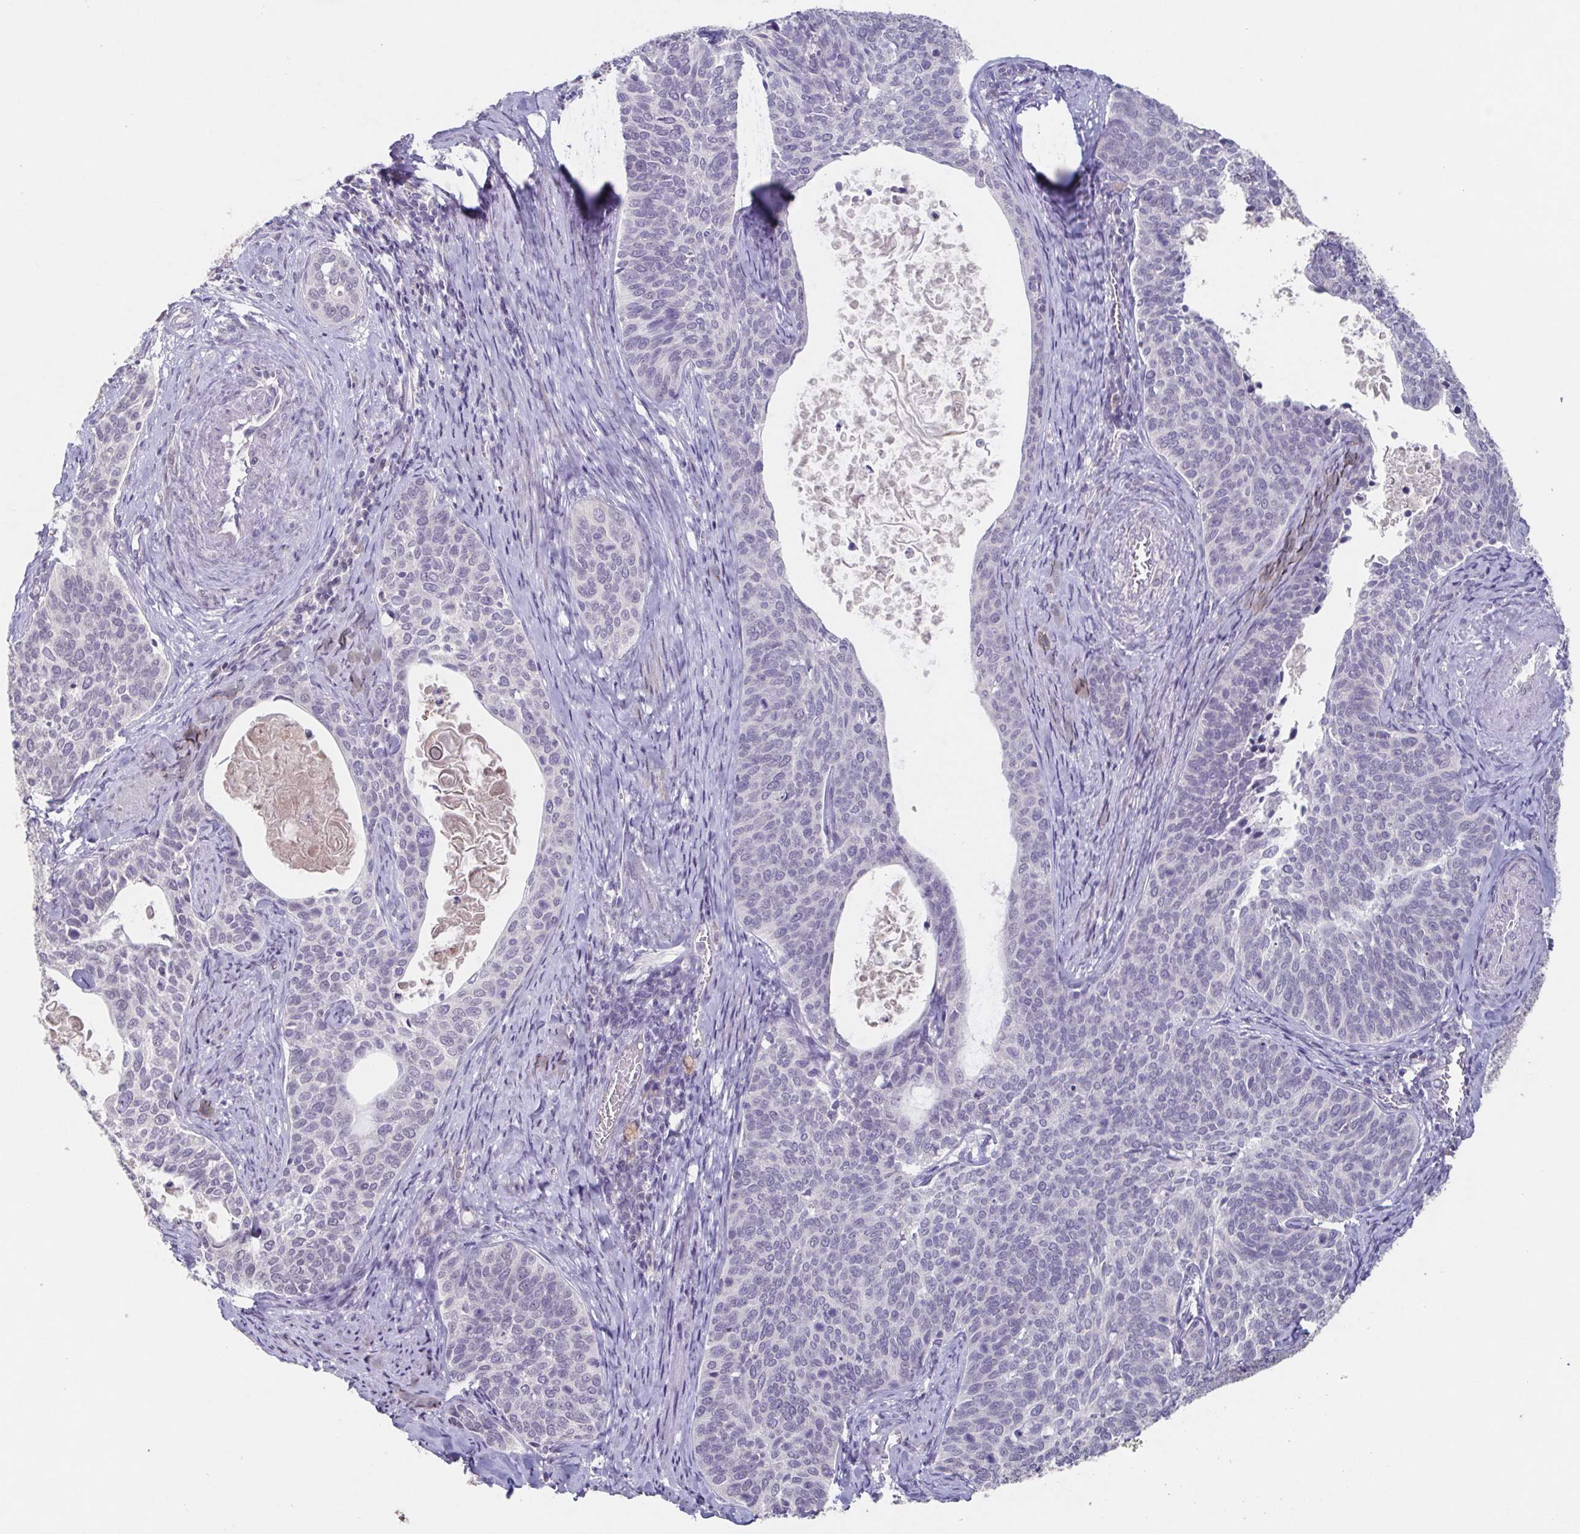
{"staining": {"intensity": "negative", "quantity": "none", "location": "none"}, "tissue": "cervical cancer", "cell_type": "Tumor cells", "image_type": "cancer", "snomed": [{"axis": "morphology", "description": "Squamous cell carcinoma, NOS"}, {"axis": "topography", "description": "Cervix"}], "caption": "Protein analysis of cervical squamous cell carcinoma exhibits no significant staining in tumor cells. (DAB (3,3'-diaminobenzidine) immunohistochemistry (IHC) with hematoxylin counter stain).", "gene": "GHRL", "patient": {"sex": "female", "age": 69}}